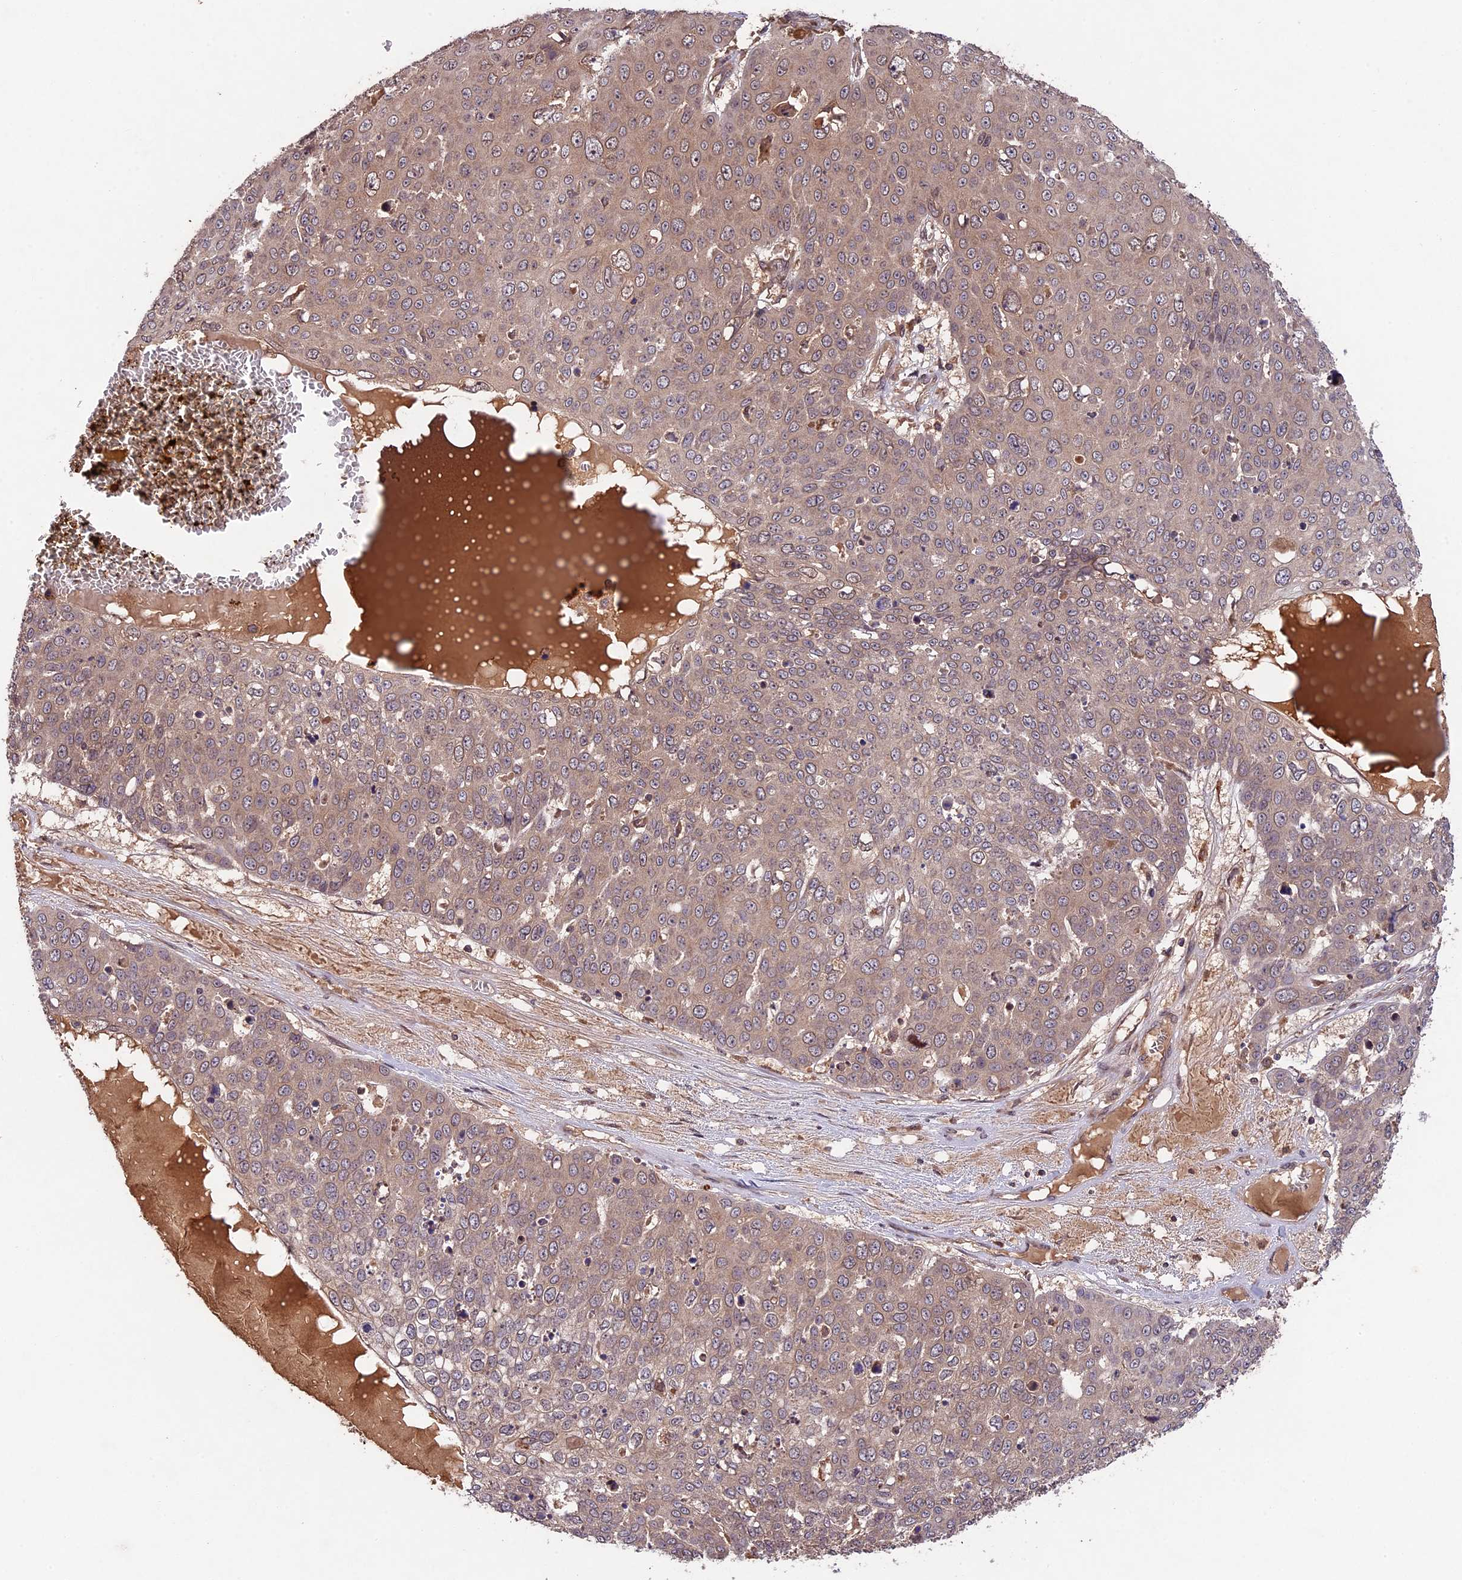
{"staining": {"intensity": "weak", "quantity": "25%-75%", "location": "cytoplasmic/membranous"}, "tissue": "skin cancer", "cell_type": "Tumor cells", "image_type": "cancer", "snomed": [{"axis": "morphology", "description": "Squamous cell carcinoma, NOS"}, {"axis": "topography", "description": "Skin"}], "caption": "An image of squamous cell carcinoma (skin) stained for a protein reveals weak cytoplasmic/membranous brown staining in tumor cells. The staining was performed using DAB (3,3'-diaminobenzidine) to visualize the protein expression in brown, while the nuclei were stained in blue with hematoxylin (Magnification: 20x).", "gene": "CHAC1", "patient": {"sex": "male", "age": 71}}